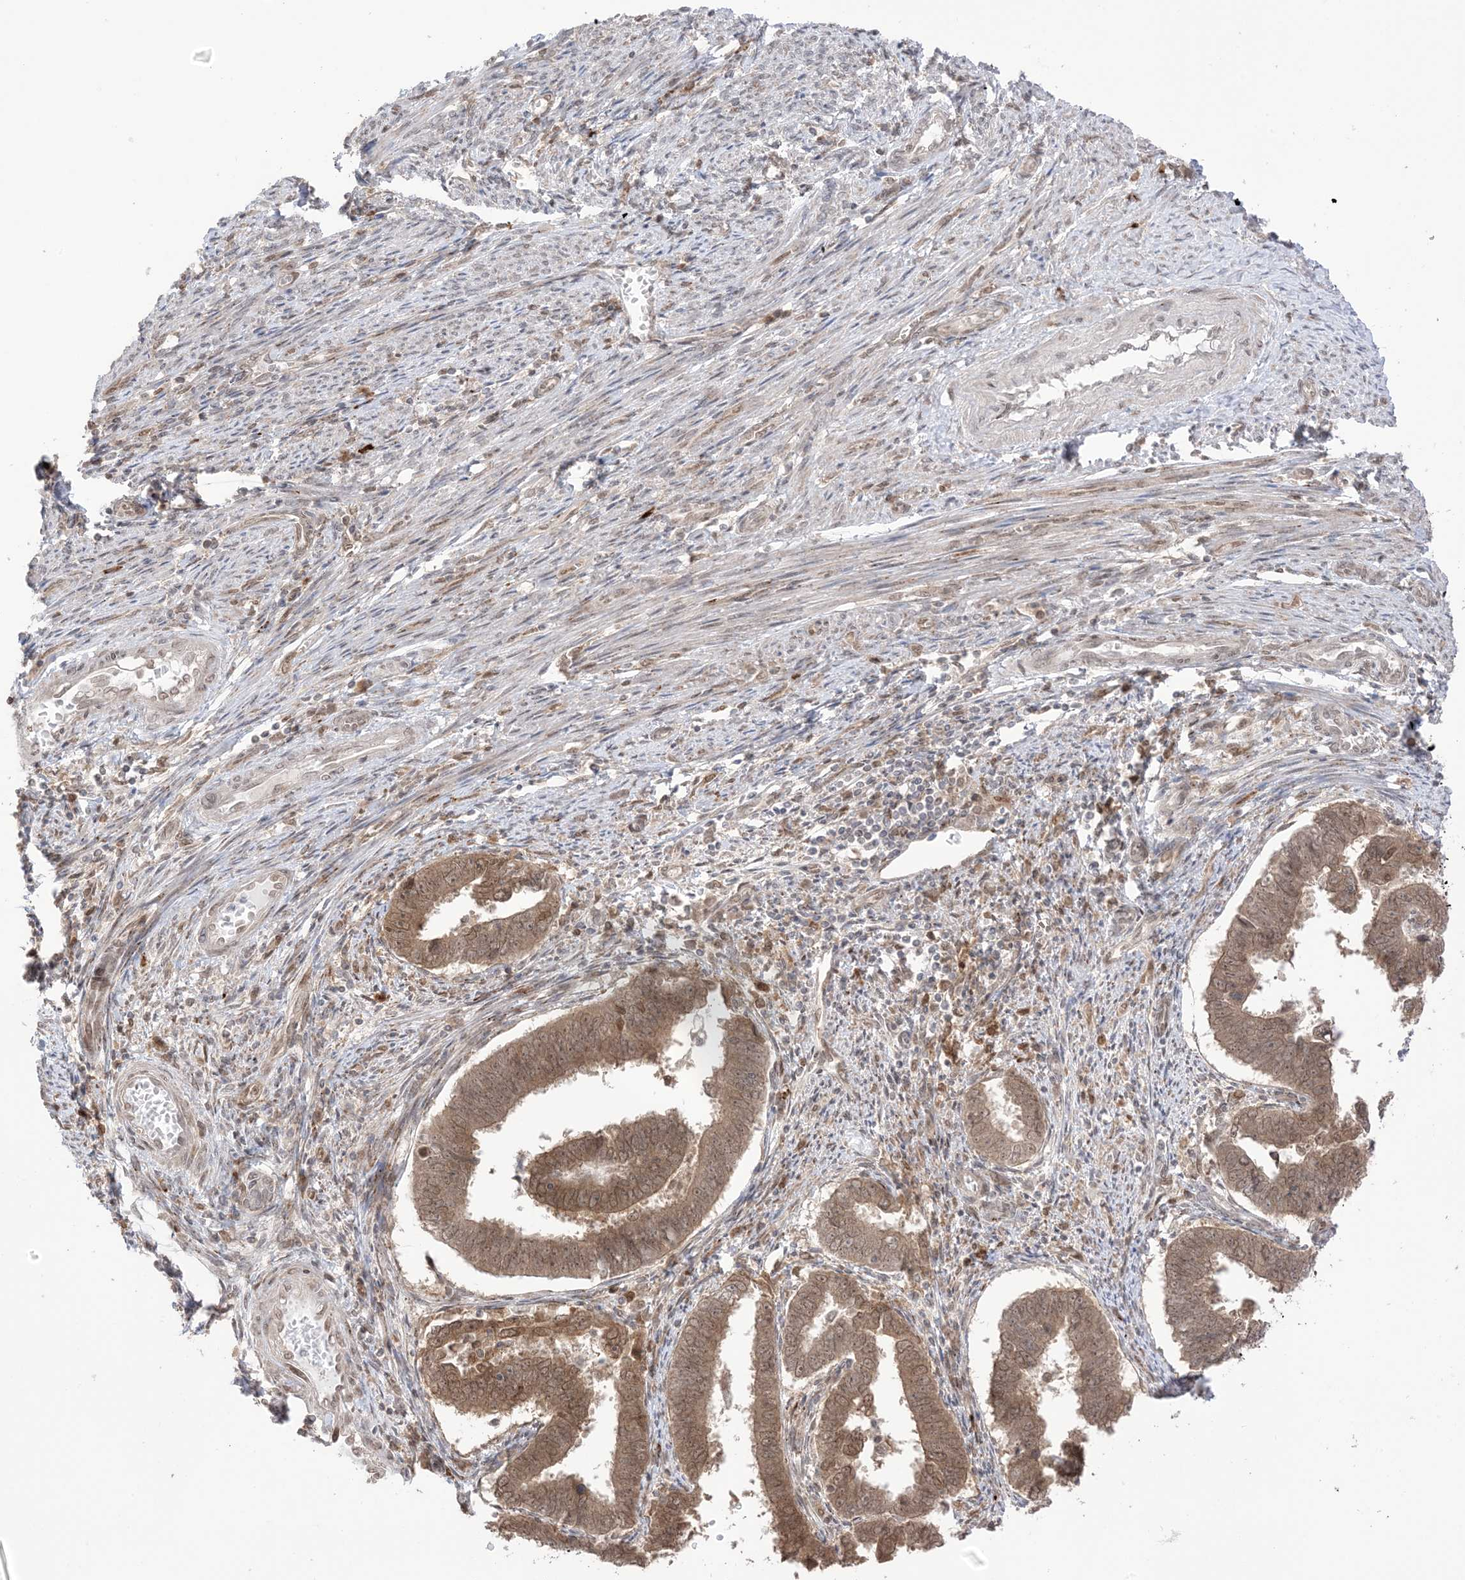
{"staining": {"intensity": "moderate", "quantity": ">75%", "location": "cytoplasmic/membranous,nuclear"}, "tissue": "endometrial cancer", "cell_type": "Tumor cells", "image_type": "cancer", "snomed": [{"axis": "morphology", "description": "Adenocarcinoma, NOS"}, {"axis": "topography", "description": "Endometrium"}], "caption": "Moderate cytoplasmic/membranous and nuclear positivity is seen in approximately >75% of tumor cells in endometrial adenocarcinoma.", "gene": "UBE2E2", "patient": {"sex": "female", "age": 75}}